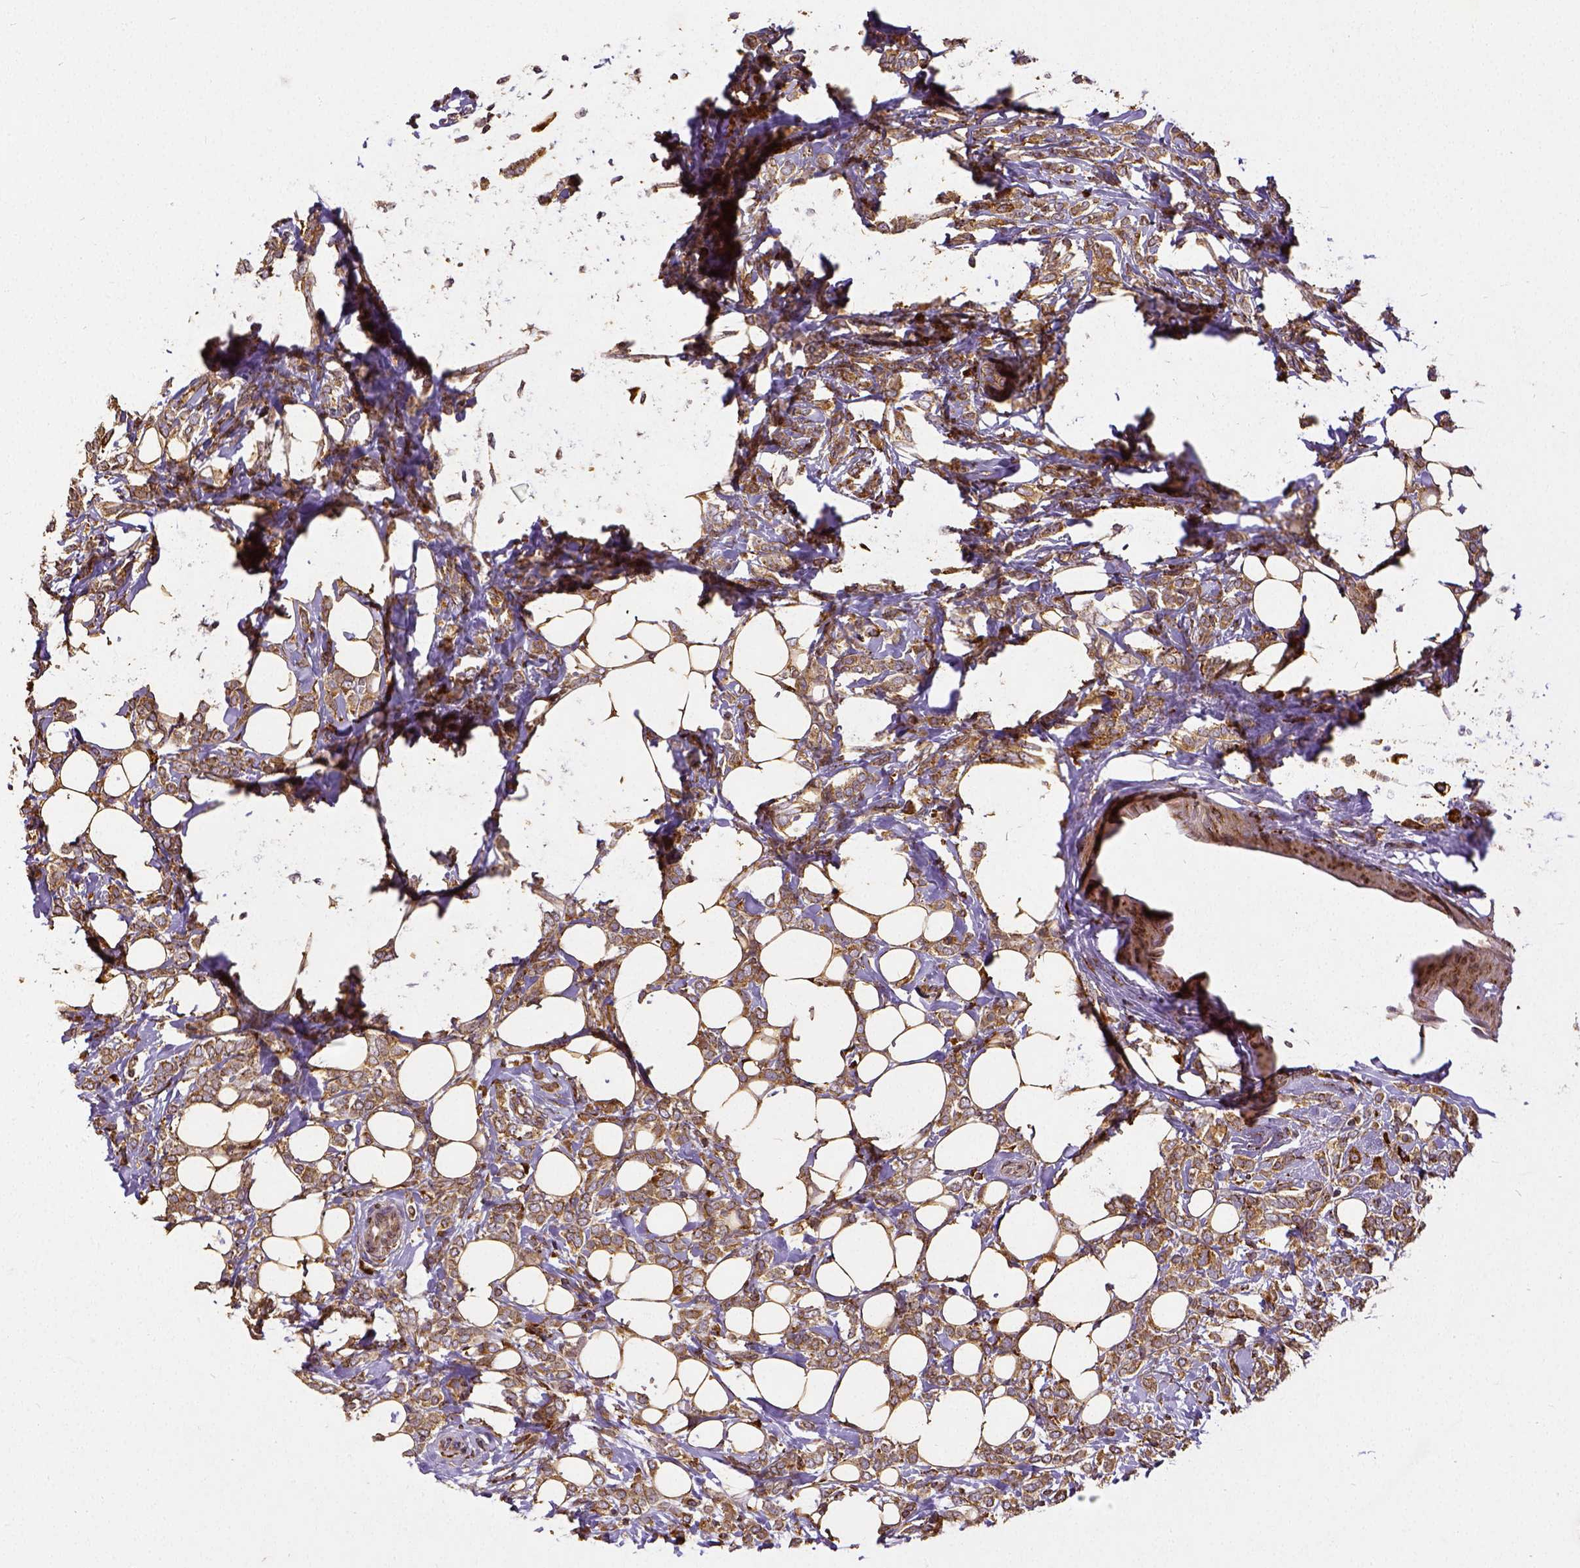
{"staining": {"intensity": "strong", "quantity": ">75%", "location": "cytoplasmic/membranous"}, "tissue": "breast cancer", "cell_type": "Tumor cells", "image_type": "cancer", "snomed": [{"axis": "morphology", "description": "Lobular carcinoma"}, {"axis": "topography", "description": "Breast"}], "caption": "Immunohistochemistry (DAB) staining of human breast cancer (lobular carcinoma) shows strong cytoplasmic/membranous protein staining in approximately >75% of tumor cells.", "gene": "MTDH", "patient": {"sex": "female", "age": 49}}